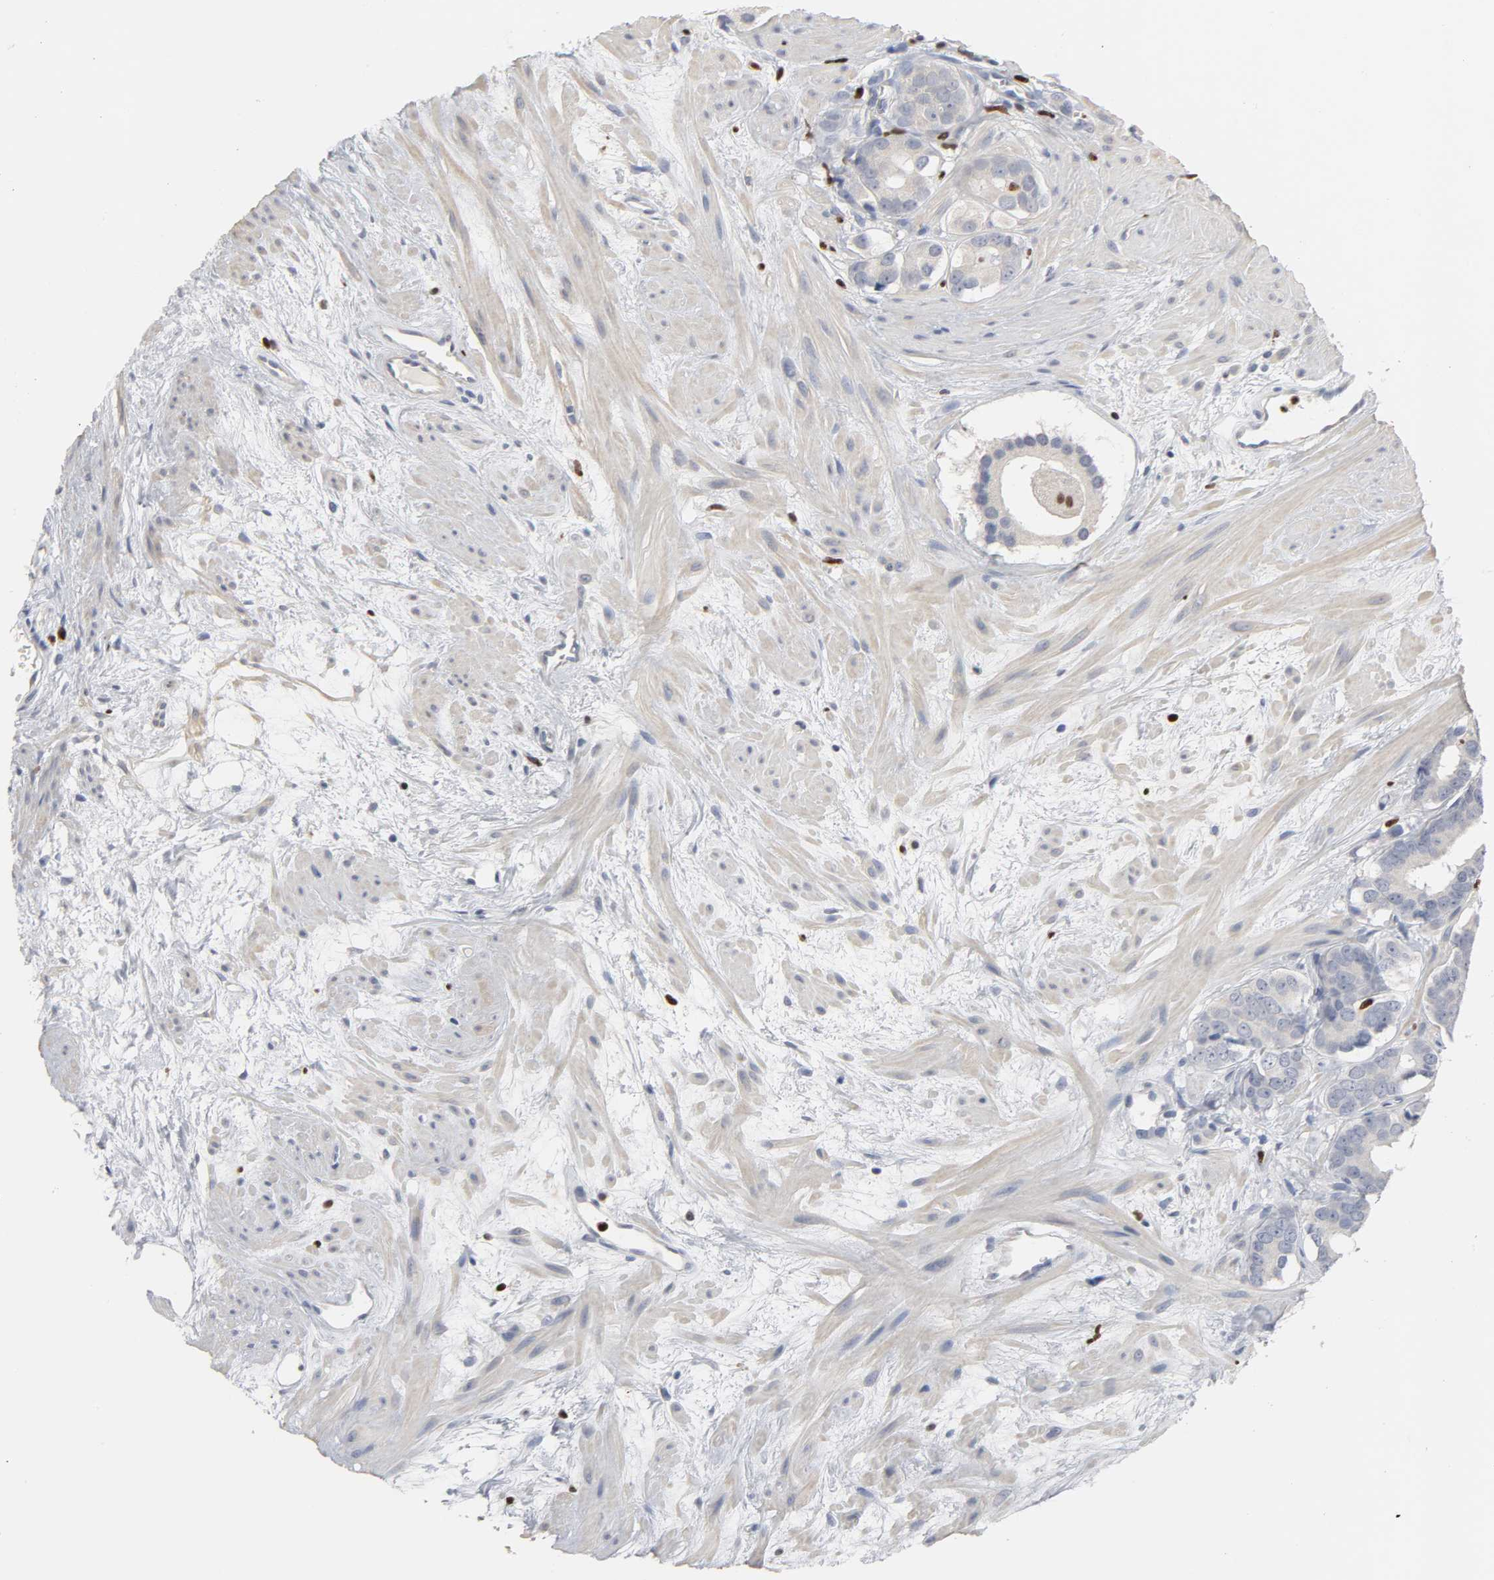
{"staining": {"intensity": "negative", "quantity": "none", "location": "none"}, "tissue": "prostate cancer", "cell_type": "Tumor cells", "image_type": "cancer", "snomed": [{"axis": "morphology", "description": "Adenocarcinoma, Low grade"}, {"axis": "topography", "description": "Prostate"}], "caption": "DAB (3,3'-diaminobenzidine) immunohistochemical staining of human prostate cancer (adenocarcinoma (low-grade)) shows no significant staining in tumor cells. (DAB immunohistochemistry (IHC), high magnification).", "gene": "SPI1", "patient": {"sex": "male", "age": 57}}